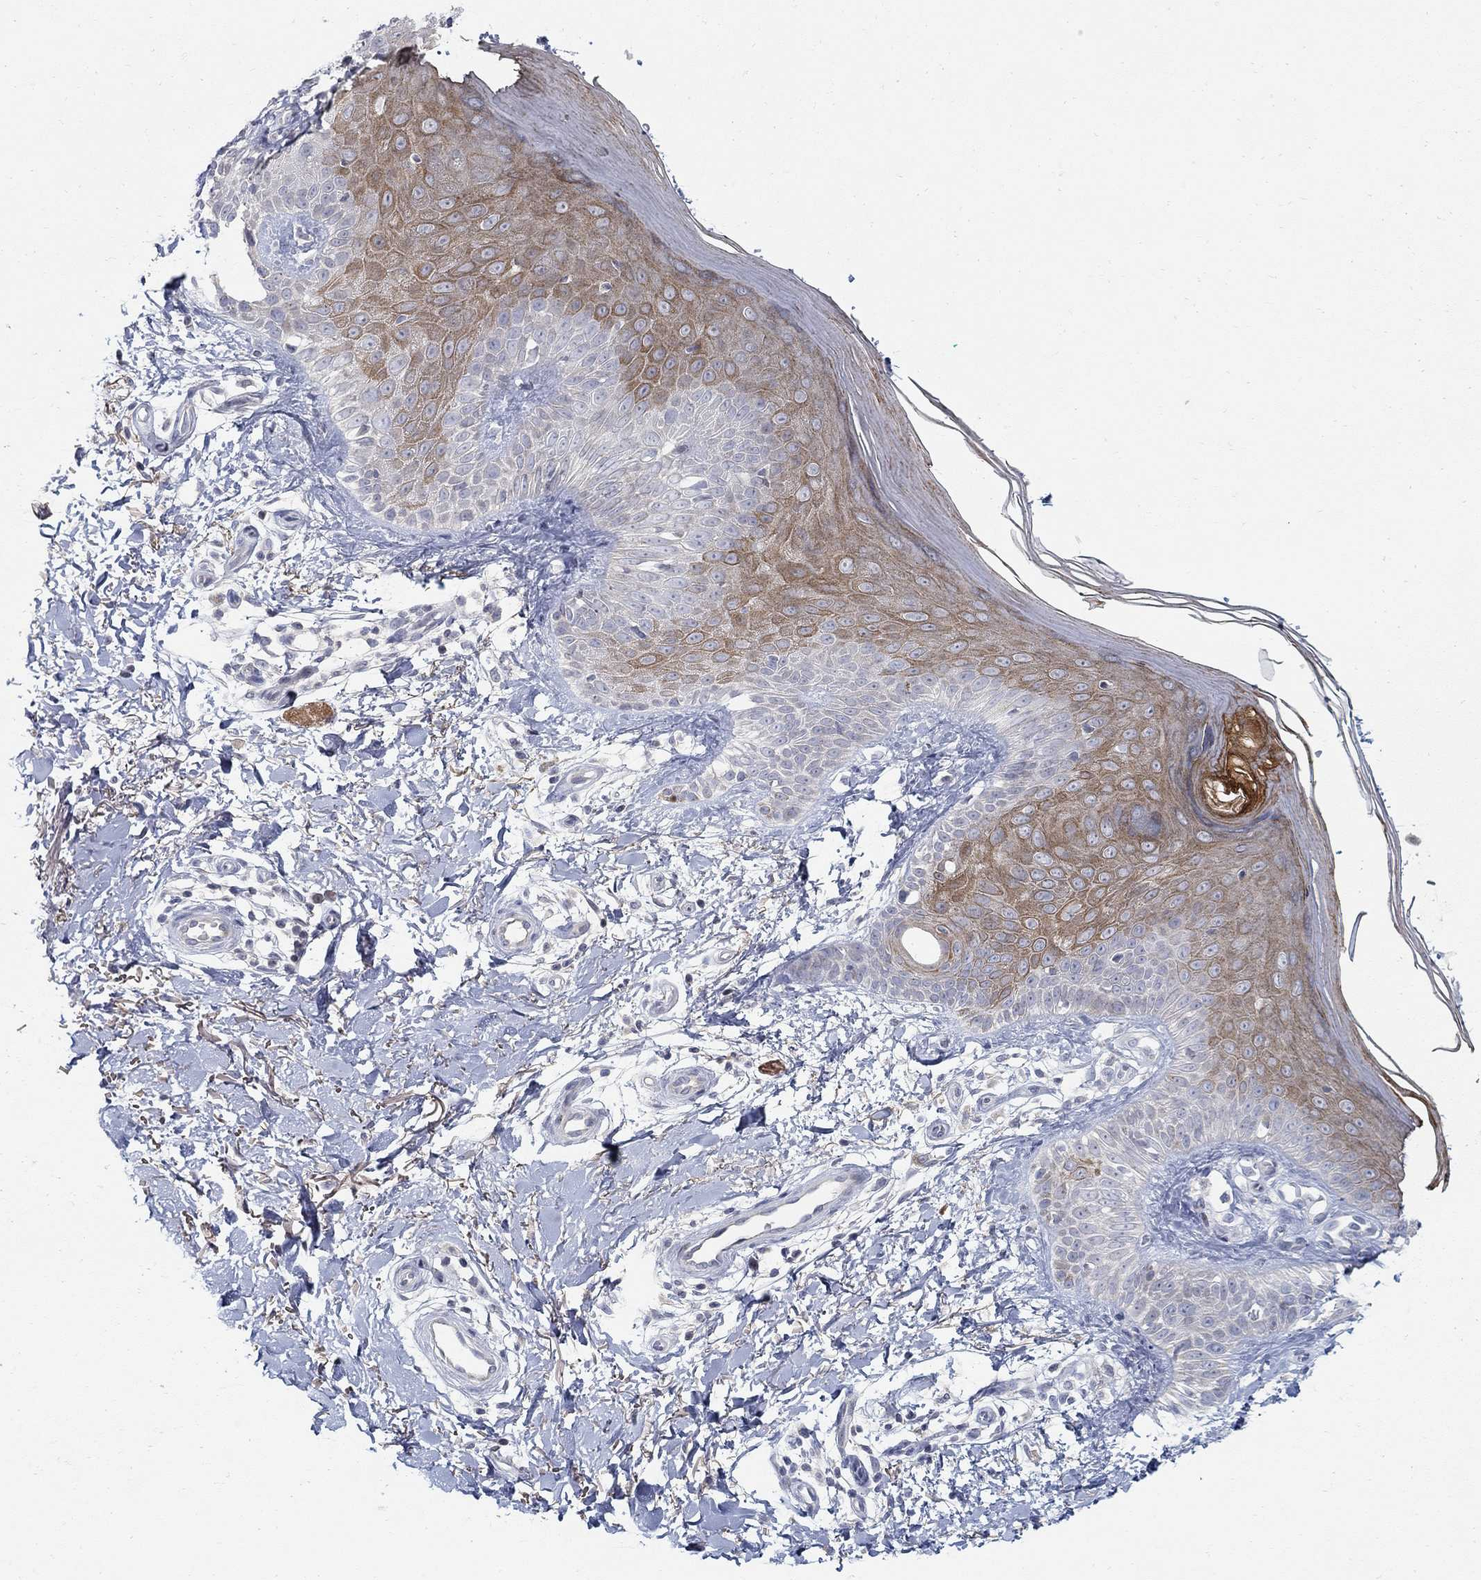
{"staining": {"intensity": "negative", "quantity": "none", "location": "none"}, "tissue": "skin", "cell_type": "Fibroblasts", "image_type": "normal", "snomed": [{"axis": "morphology", "description": "Normal tissue, NOS"}, {"axis": "morphology", "description": "Inflammation, NOS"}, {"axis": "morphology", "description": "Fibrosis, NOS"}, {"axis": "topography", "description": "Skin"}], "caption": "This is a photomicrograph of IHC staining of benign skin, which shows no staining in fibroblasts.", "gene": "ANO7", "patient": {"sex": "male", "age": 71}}